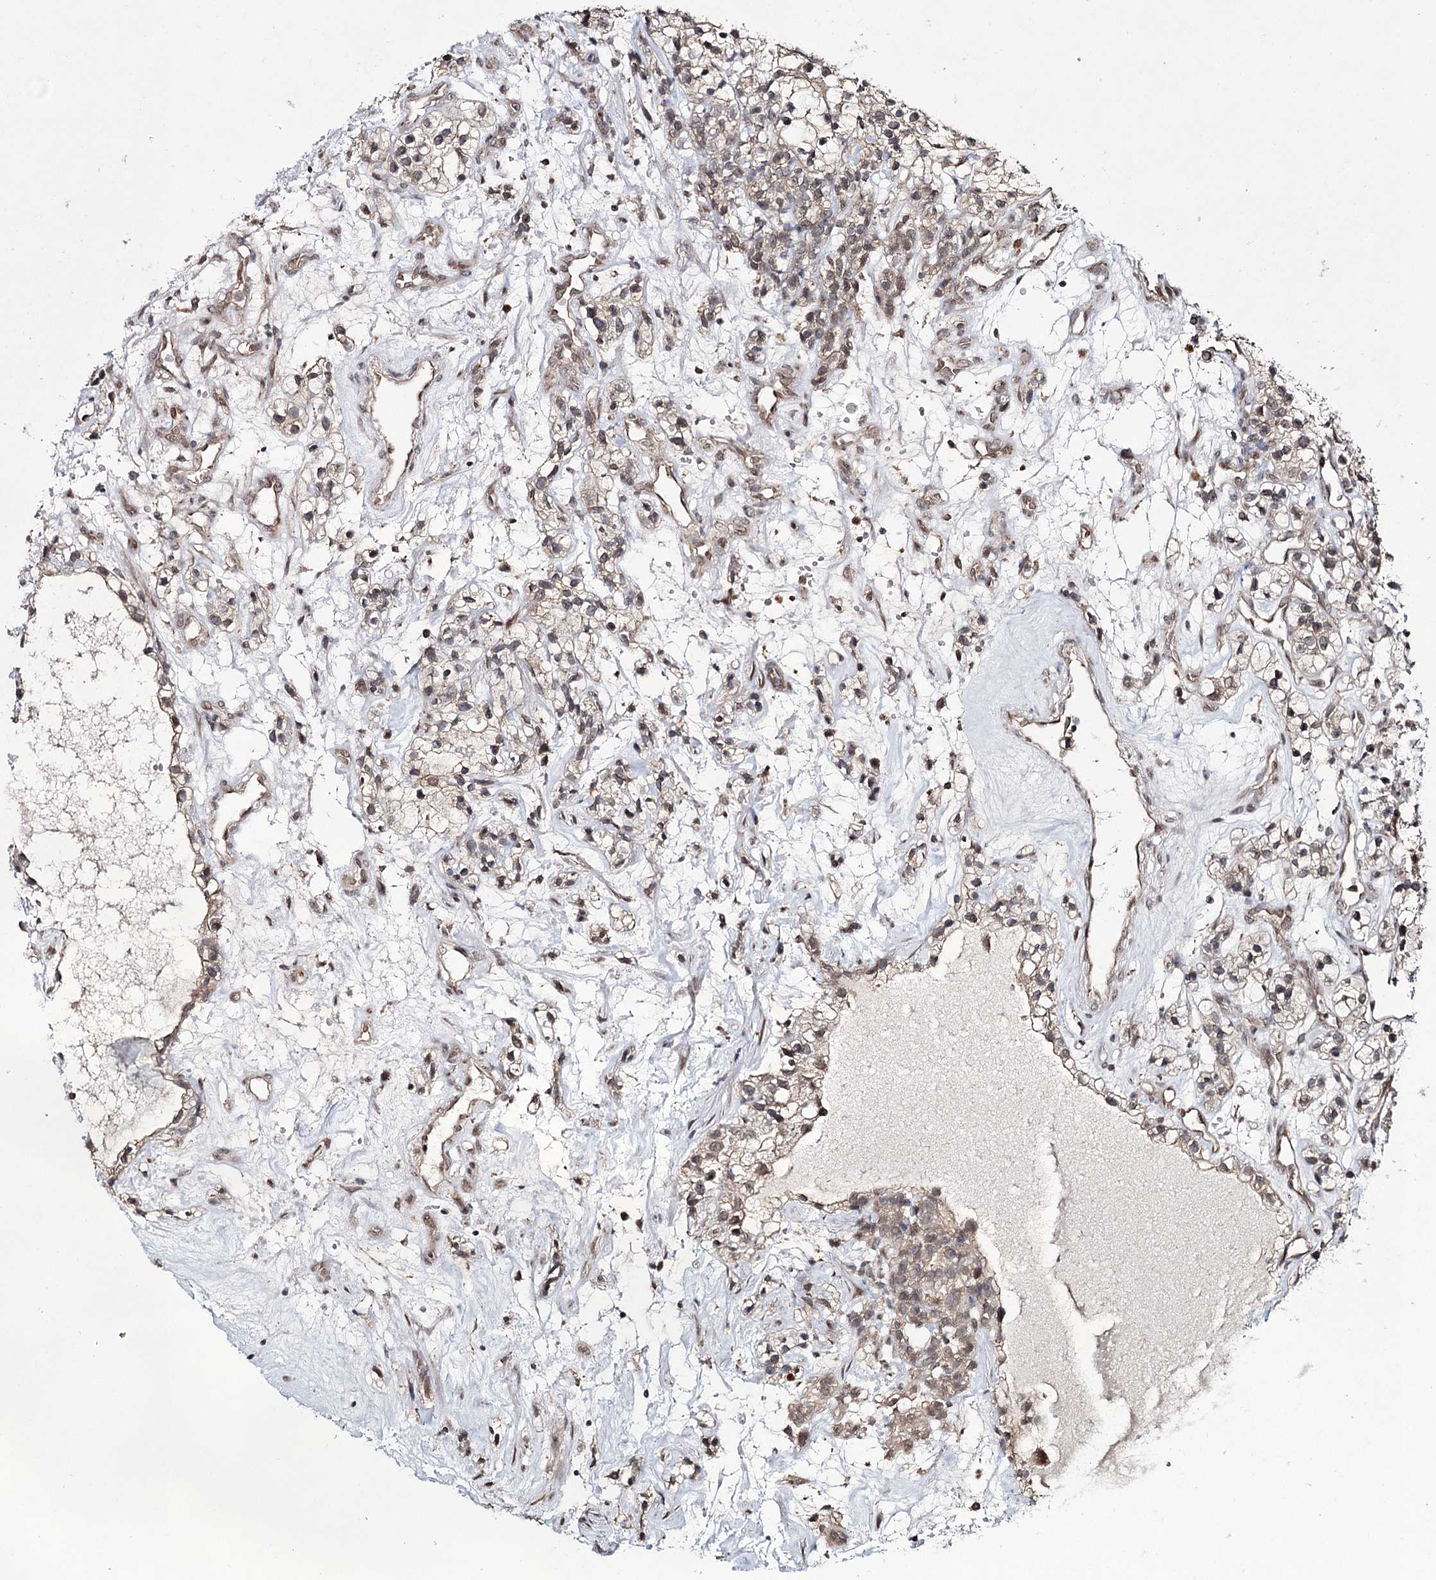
{"staining": {"intensity": "weak", "quantity": "25%-75%", "location": "cytoplasmic/membranous"}, "tissue": "renal cancer", "cell_type": "Tumor cells", "image_type": "cancer", "snomed": [{"axis": "morphology", "description": "Adenocarcinoma, NOS"}, {"axis": "topography", "description": "Kidney"}], "caption": "Adenocarcinoma (renal) tissue shows weak cytoplasmic/membranous positivity in approximately 25%-75% of tumor cells, visualized by immunohistochemistry. (brown staining indicates protein expression, while blue staining denotes nuclei).", "gene": "TRNT1", "patient": {"sex": "female", "age": 57}}